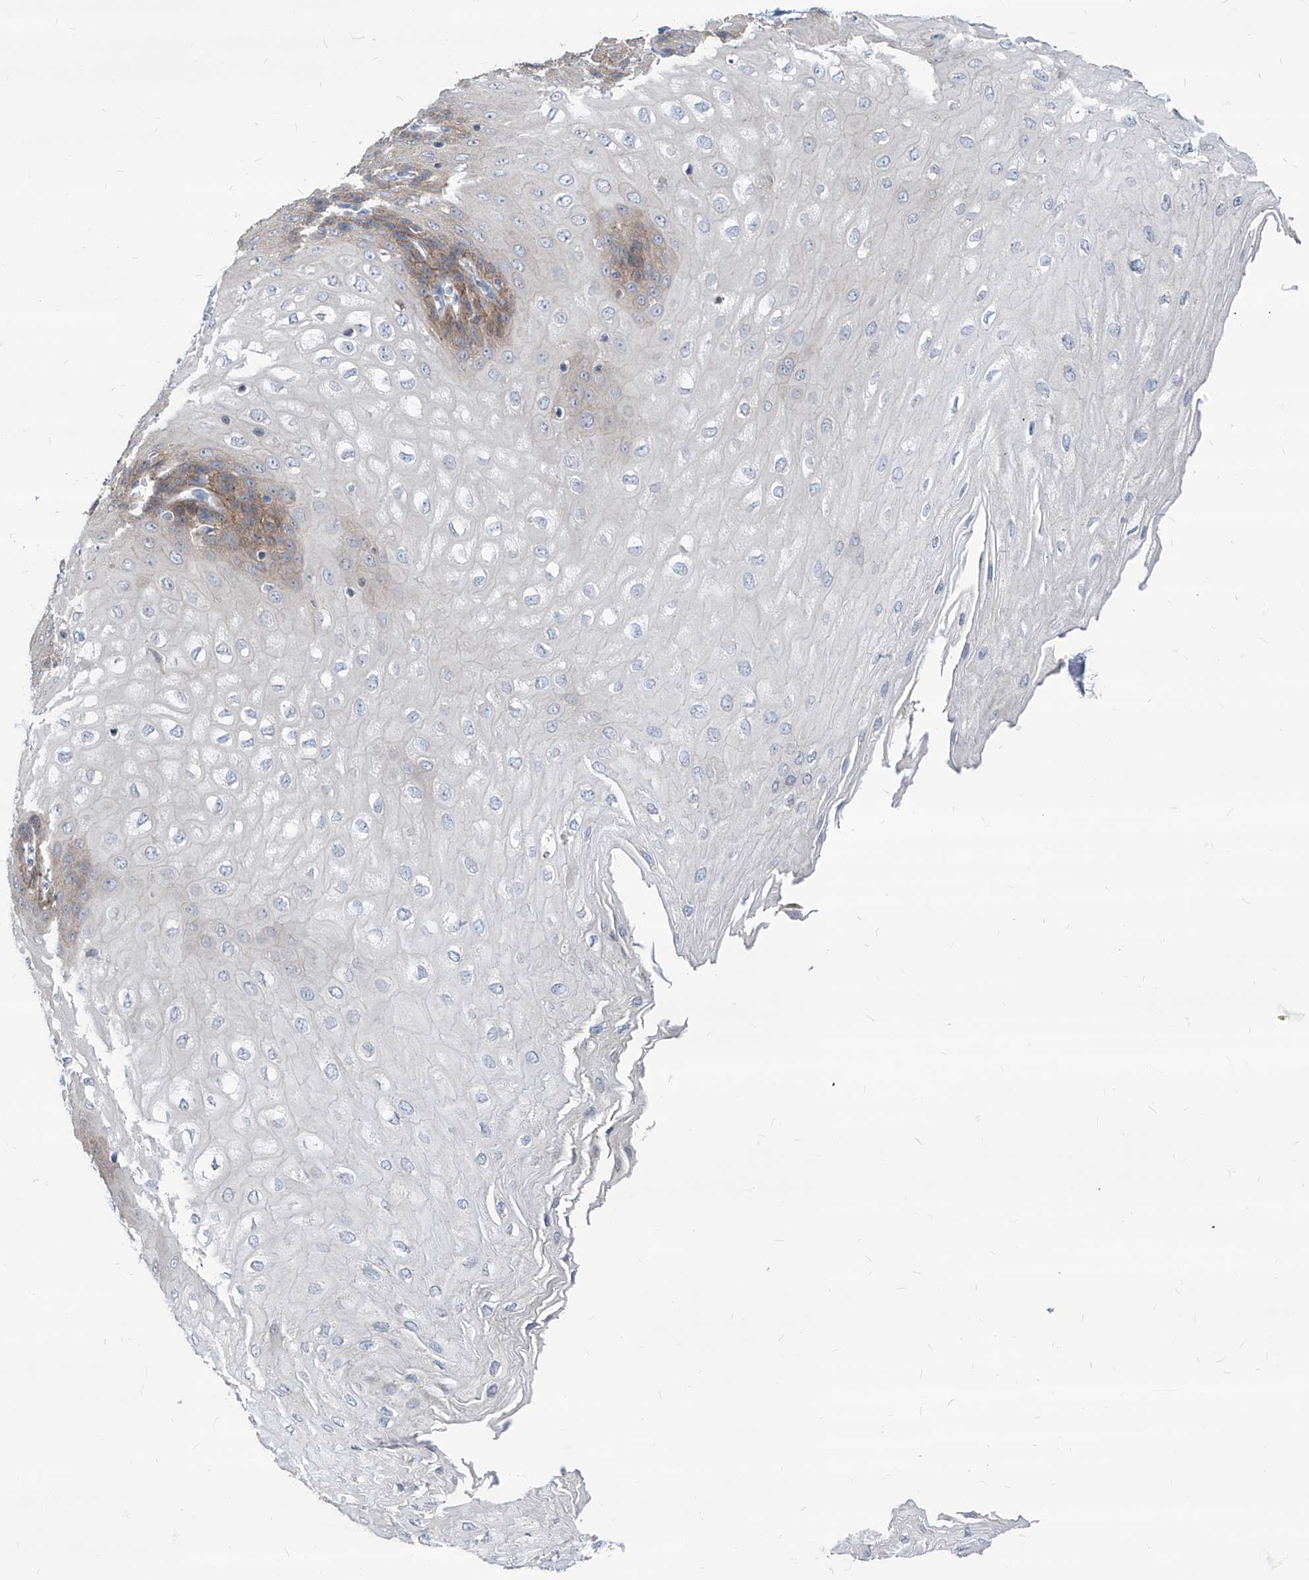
{"staining": {"intensity": "moderate", "quantity": "25%-75%", "location": "cytoplasmic/membranous"}, "tissue": "esophagus", "cell_type": "Squamous epithelial cells", "image_type": "normal", "snomed": [{"axis": "morphology", "description": "Normal tissue, NOS"}, {"axis": "topography", "description": "Esophagus"}], "caption": "A histopathology image of human esophagus stained for a protein displays moderate cytoplasmic/membranous brown staining in squamous epithelial cells.", "gene": "AGPS", "patient": {"sex": "male", "age": 60}}